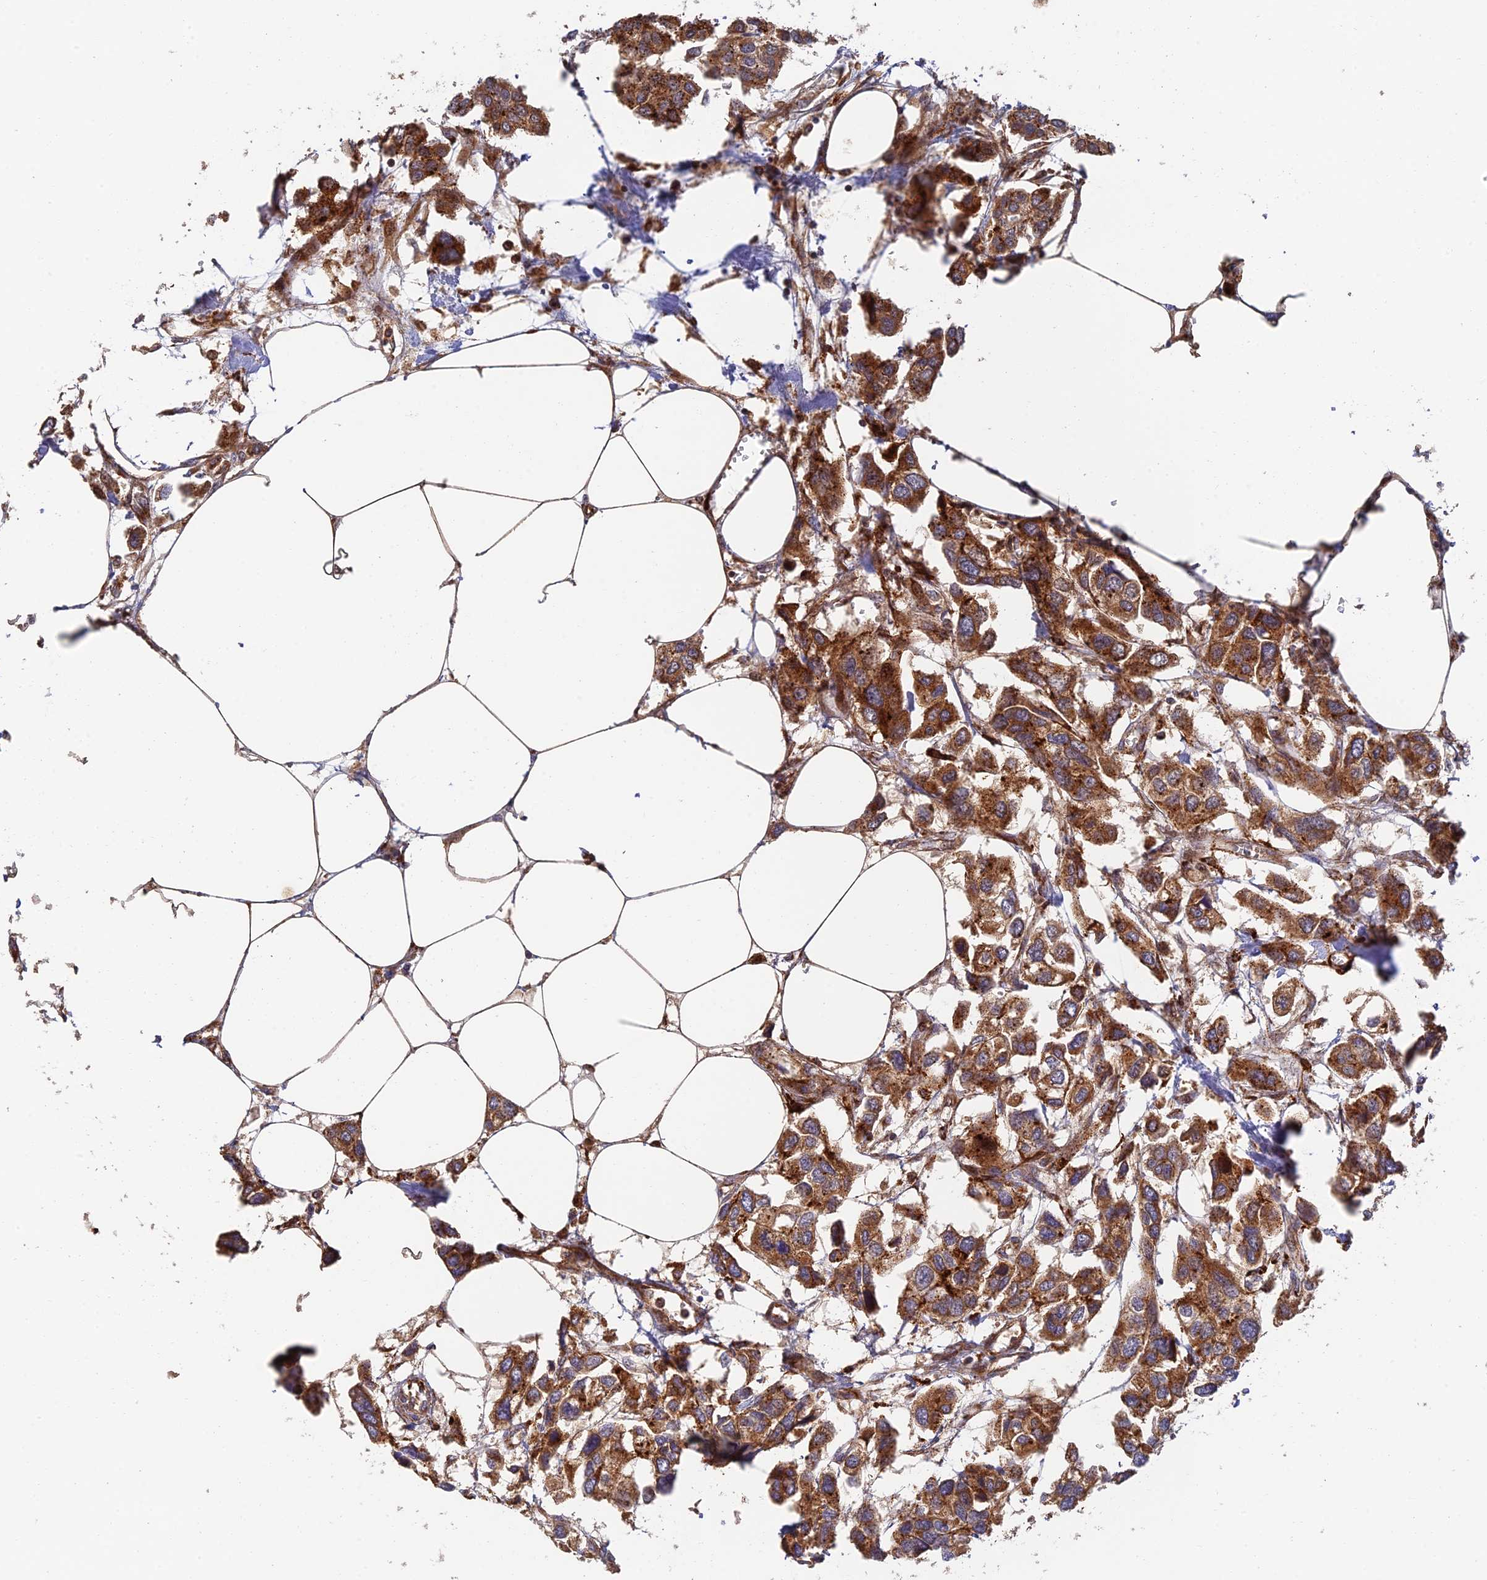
{"staining": {"intensity": "moderate", "quantity": ">75%", "location": "cytoplasmic/membranous"}, "tissue": "urothelial cancer", "cell_type": "Tumor cells", "image_type": "cancer", "snomed": [{"axis": "morphology", "description": "Urothelial carcinoma, High grade"}, {"axis": "topography", "description": "Urinary bladder"}], "caption": "Immunohistochemistry of human urothelial cancer reveals medium levels of moderate cytoplasmic/membranous positivity in about >75% of tumor cells. The staining is performed using DAB (3,3'-diaminobenzidine) brown chromogen to label protein expression. The nuclei are counter-stained blue using hematoxylin.", "gene": "PPP2R3C", "patient": {"sex": "male", "age": 67}}